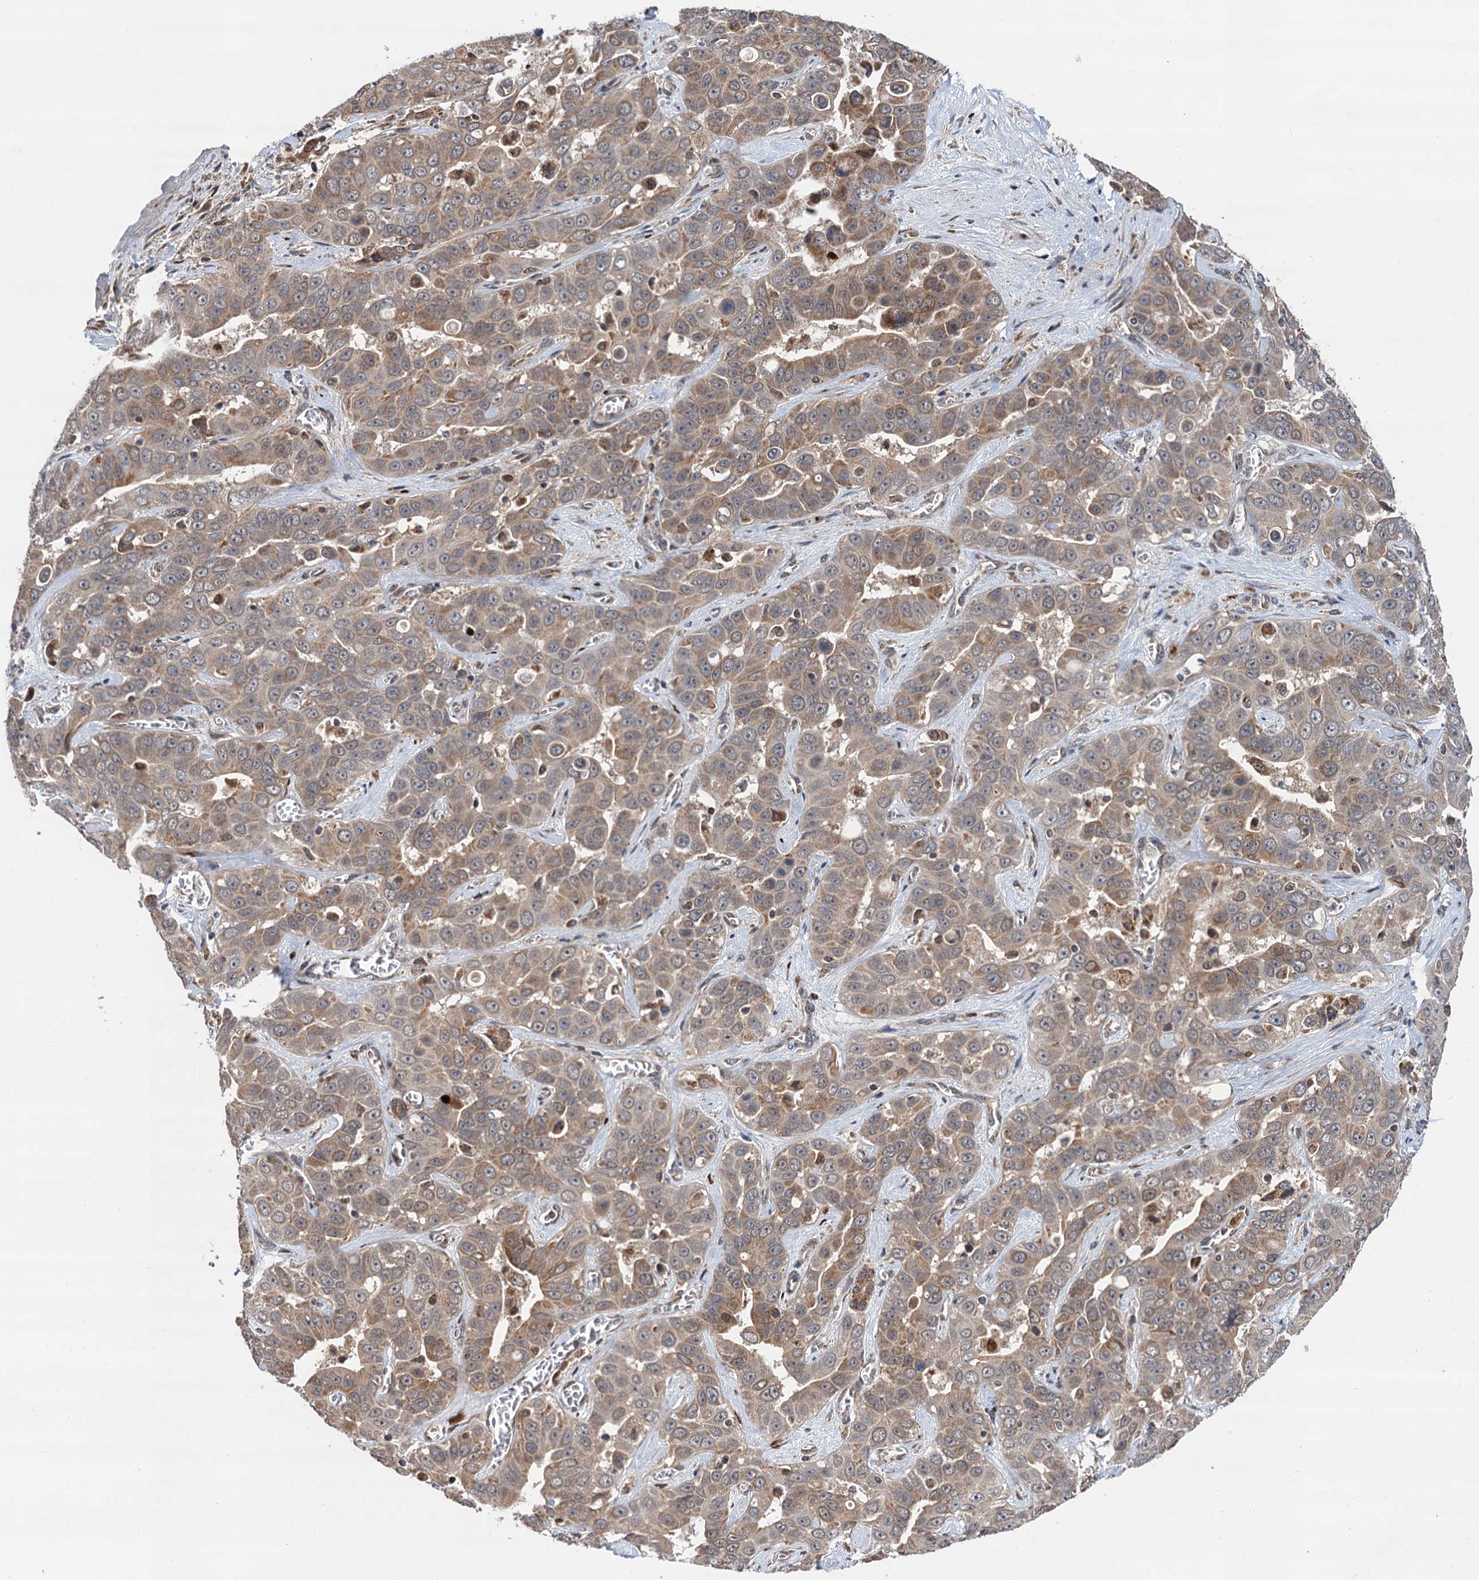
{"staining": {"intensity": "moderate", "quantity": ">75%", "location": "cytoplasmic/membranous"}, "tissue": "liver cancer", "cell_type": "Tumor cells", "image_type": "cancer", "snomed": [{"axis": "morphology", "description": "Cholangiocarcinoma"}, {"axis": "topography", "description": "Liver"}], "caption": "Liver cancer (cholangiocarcinoma) stained with a brown dye shows moderate cytoplasmic/membranous positive positivity in about >75% of tumor cells.", "gene": "CMPK2", "patient": {"sex": "female", "age": 52}}